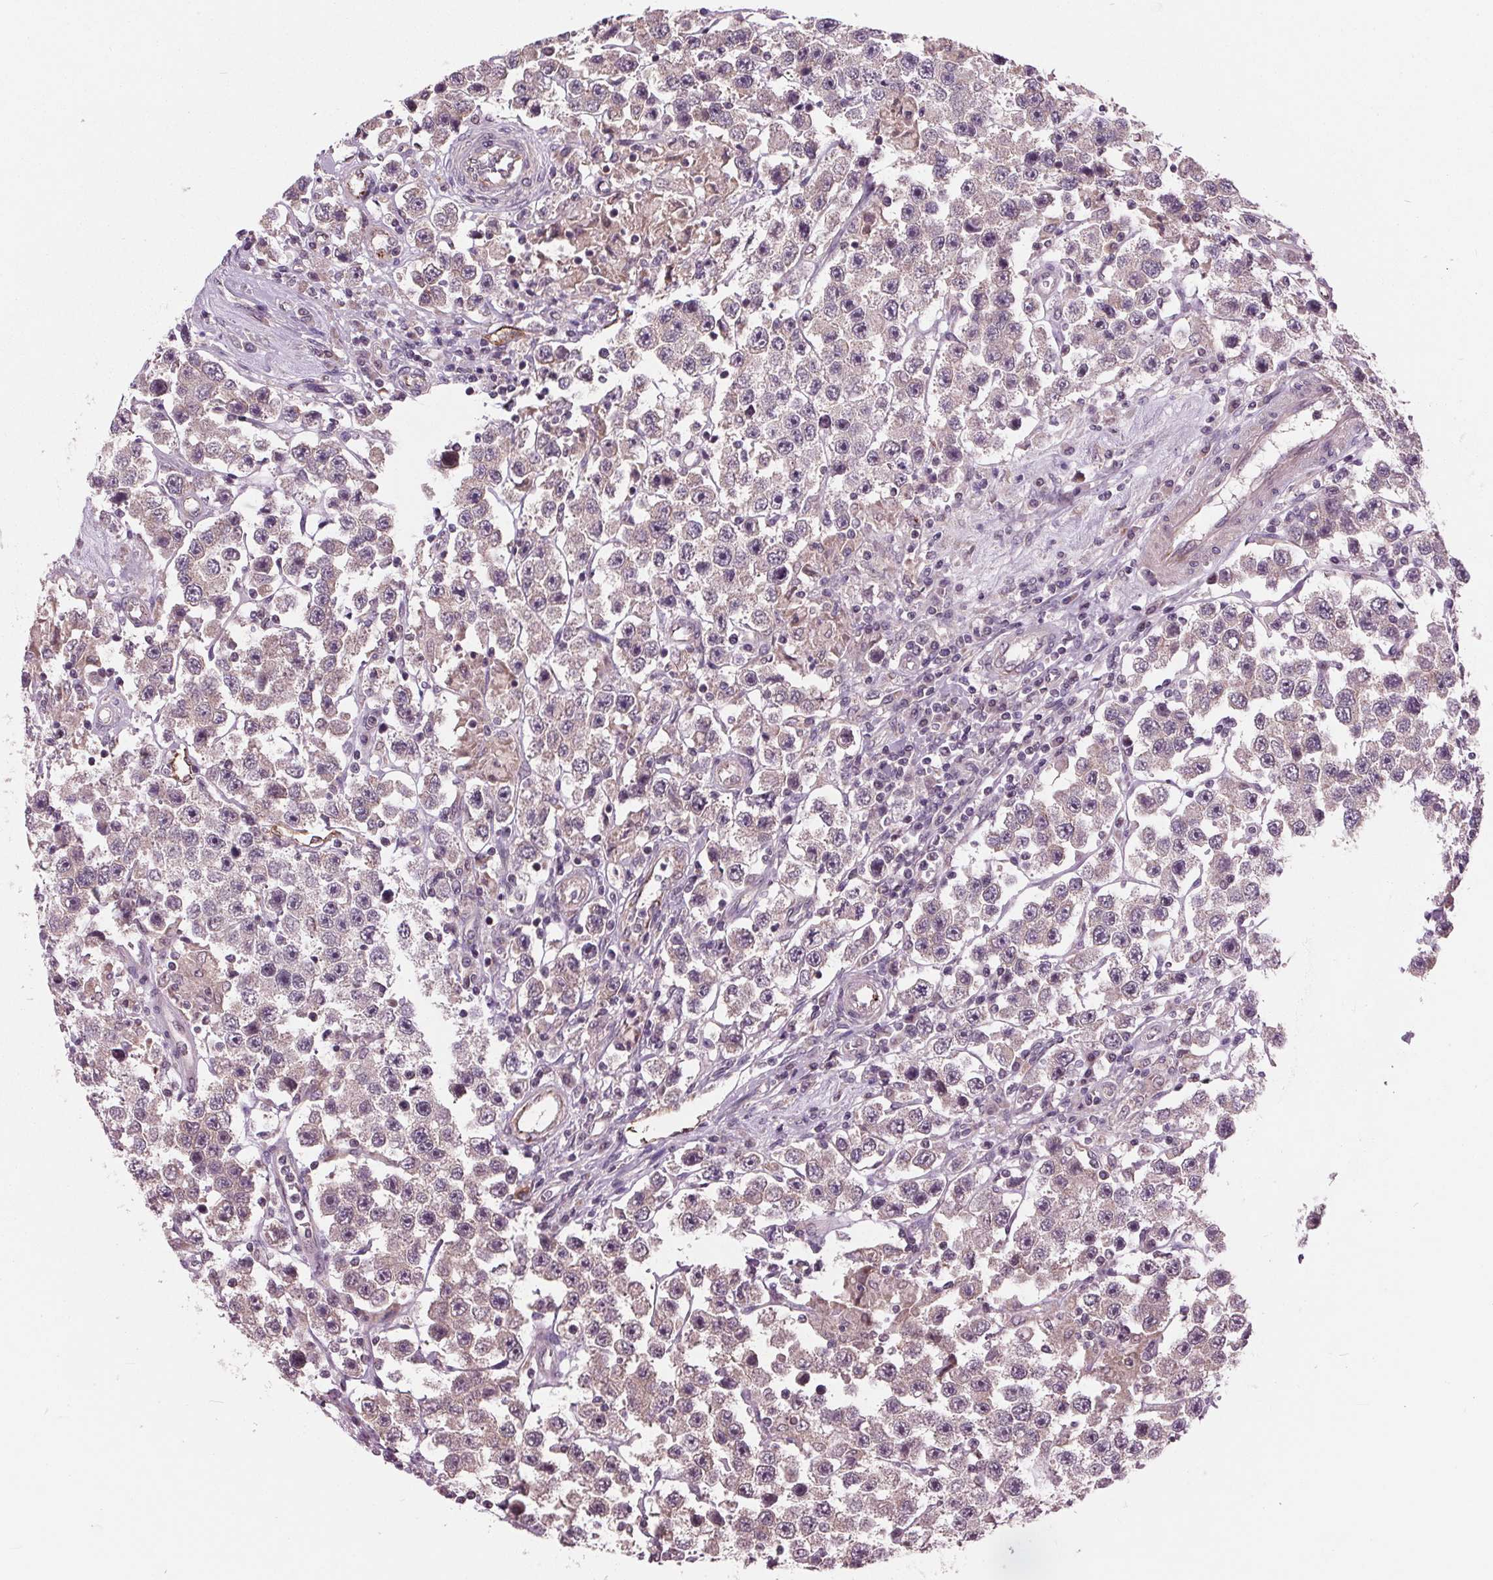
{"staining": {"intensity": "negative", "quantity": "none", "location": "none"}, "tissue": "testis cancer", "cell_type": "Tumor cells", "image_type": "cancer", "snomed": [{"axis": "morphology", "description": "Seminoma, NOS"}, {"axis": "topography", "description": "Testis"}], "caption": "DAB (3,3'-diaminobenzidine) immunohistochemical staining of seminoma (testis) demonstrates no significant staining in tumor cells.", "gene": "MAPK8", "patient": {"sex": "male", "age": 45}}